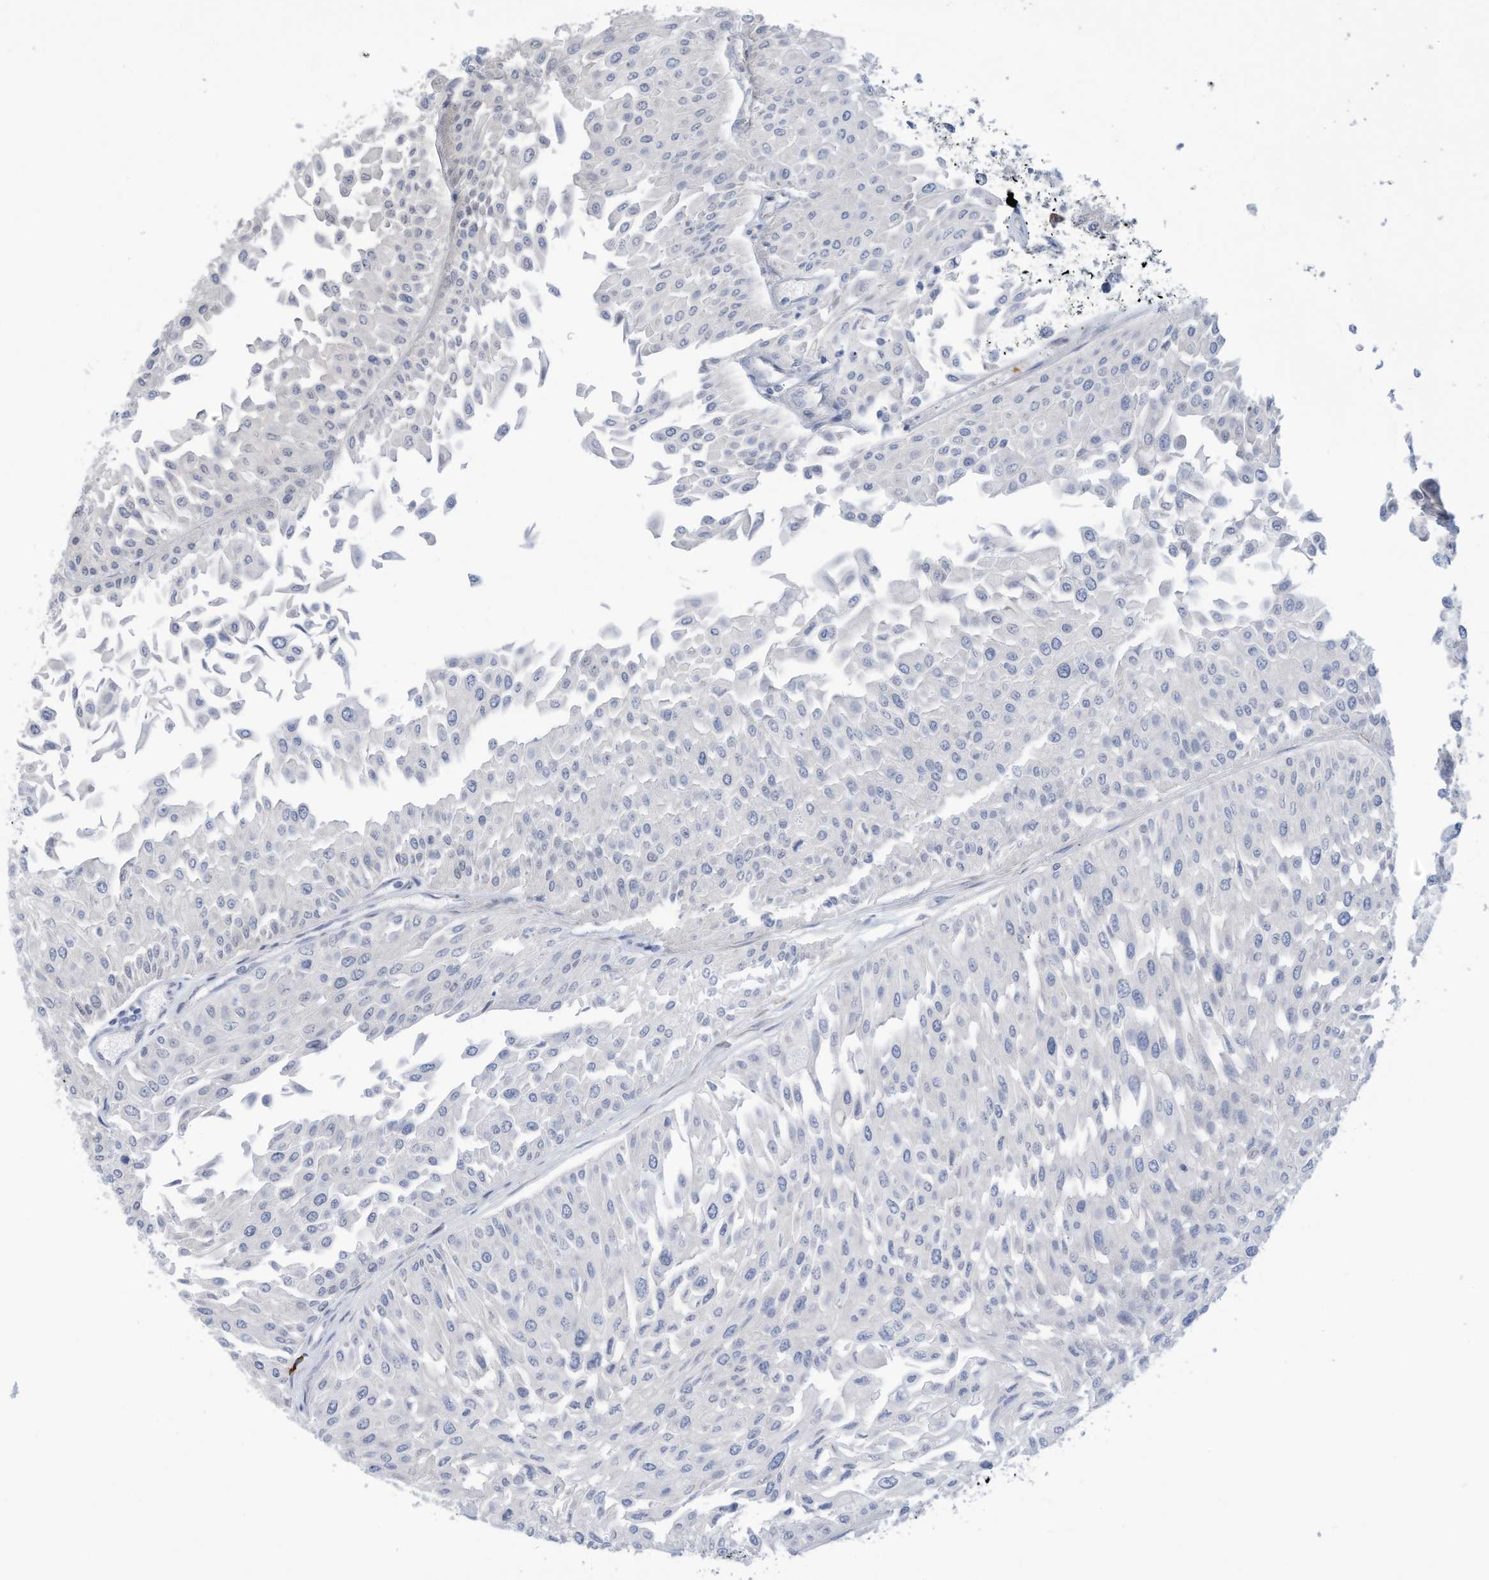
{"staining": {"intensity": "negative", "quantity": "none", "location": "none"}, "tissue": "urothelial cancer", "cell_type": "Tumor cells", "image_type": "cancer", "snomed": [{"axis": "morphology", "description": "Urothelial carcinoma, Low grade"}, {"axis": "topography", "description": "Urinary bladder"}], "caption": "The image displays no significant staining in tumor cells of low-grade urothelial carcinoma.", "gene": "ZNF292", "patient": {"sex": "male", "age": 67}}